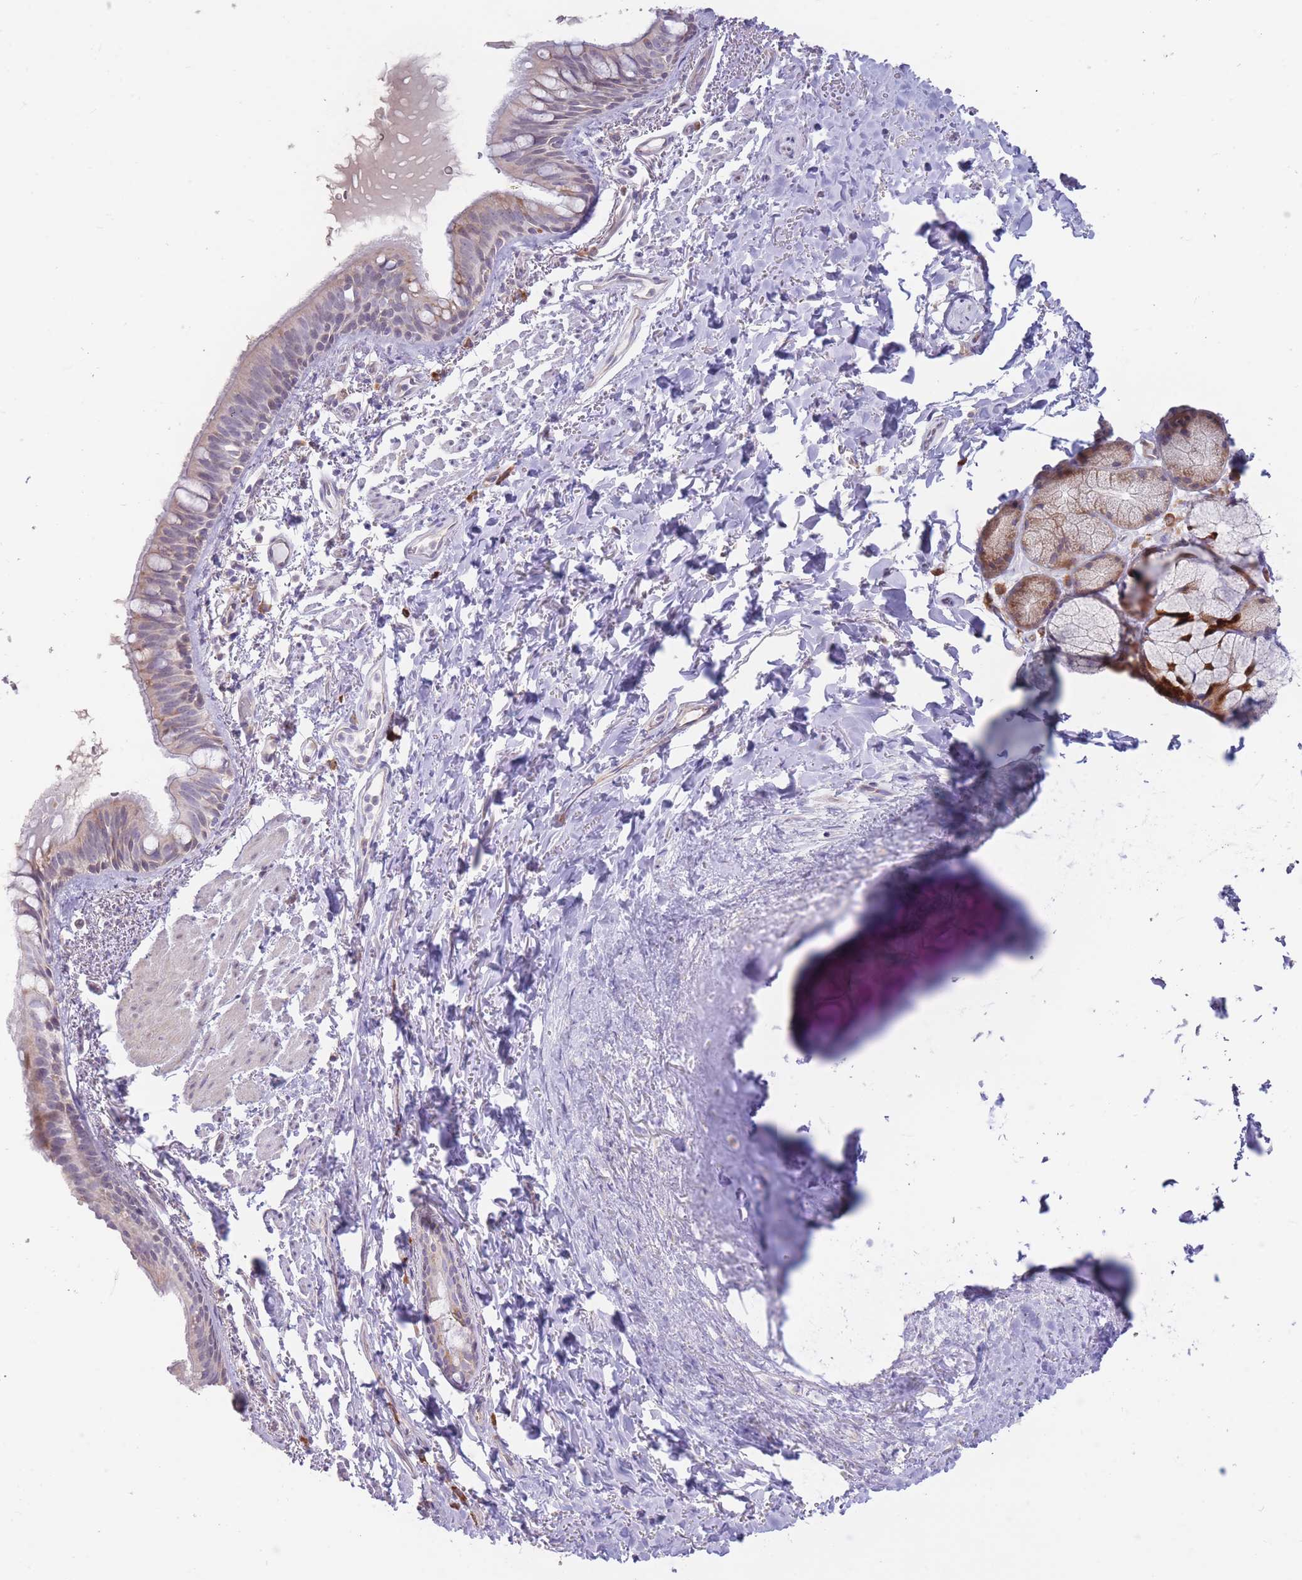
{"staining": {"intensity": "moderate", "quantity": "<25%", "location": "cytoplasmic/membranous"}, "tissue": "bronchus", "cell_type": "Respiratory epithelial cells", "image_type": "normal", "snomed": [{"axis": "morphology", "description": "Normal tissue, NOS"}, {"axis": "topography", "description": "Bronchus"}], "caption": "Immunohistochemistry (IHC) histopathology image of normal bronchus: human bronchus stained using IHC exhibits low levels of moderate protein expression localized specifically in the cytoplasmic/membranous of respiratory epithelial cells, appearing as a cytoplasmic/membranous brown color.", "gene": "TRAPPC5", "patient": {"sex": "male", "age": 70}}